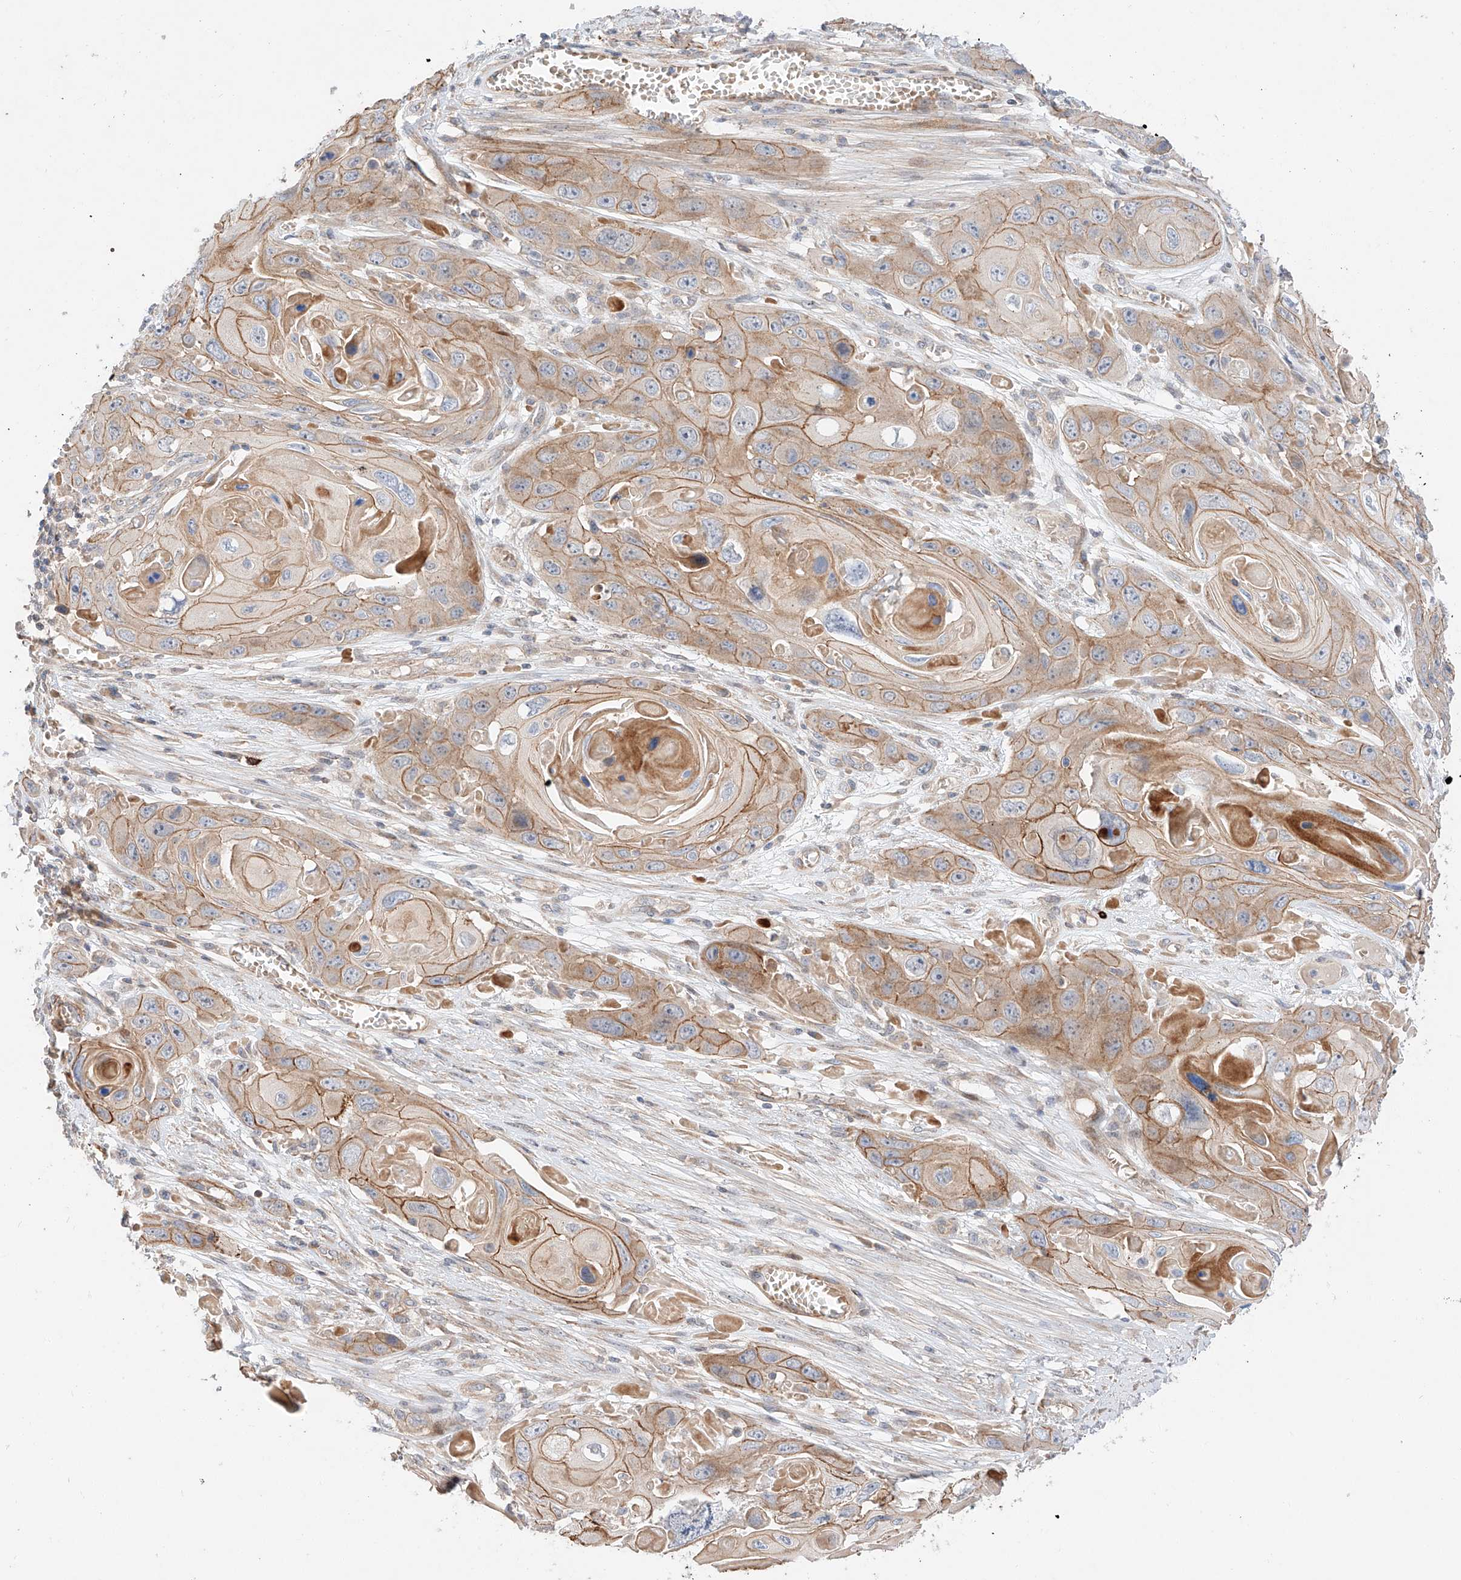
{"staining": {"intensity": "moderate", "quantity": ">75%", "location": "cytoplasmic/membranous"}, "tissue": "skin cancer", "cell_type": "Tumor cells", "image_type": "cancer", "snomed": [{"axis": "morphology", "description": "Squamous cell carcinoma, NOS"}, {"axis": "topography", "description": "Skin"}], "caption": "A brown stain highlights moderate cytoplasmic/membranous staining of a protein in skin cancer tumor cells.", "gene": "MINDY4", "patient": {"sex": "male", "age": 55}}